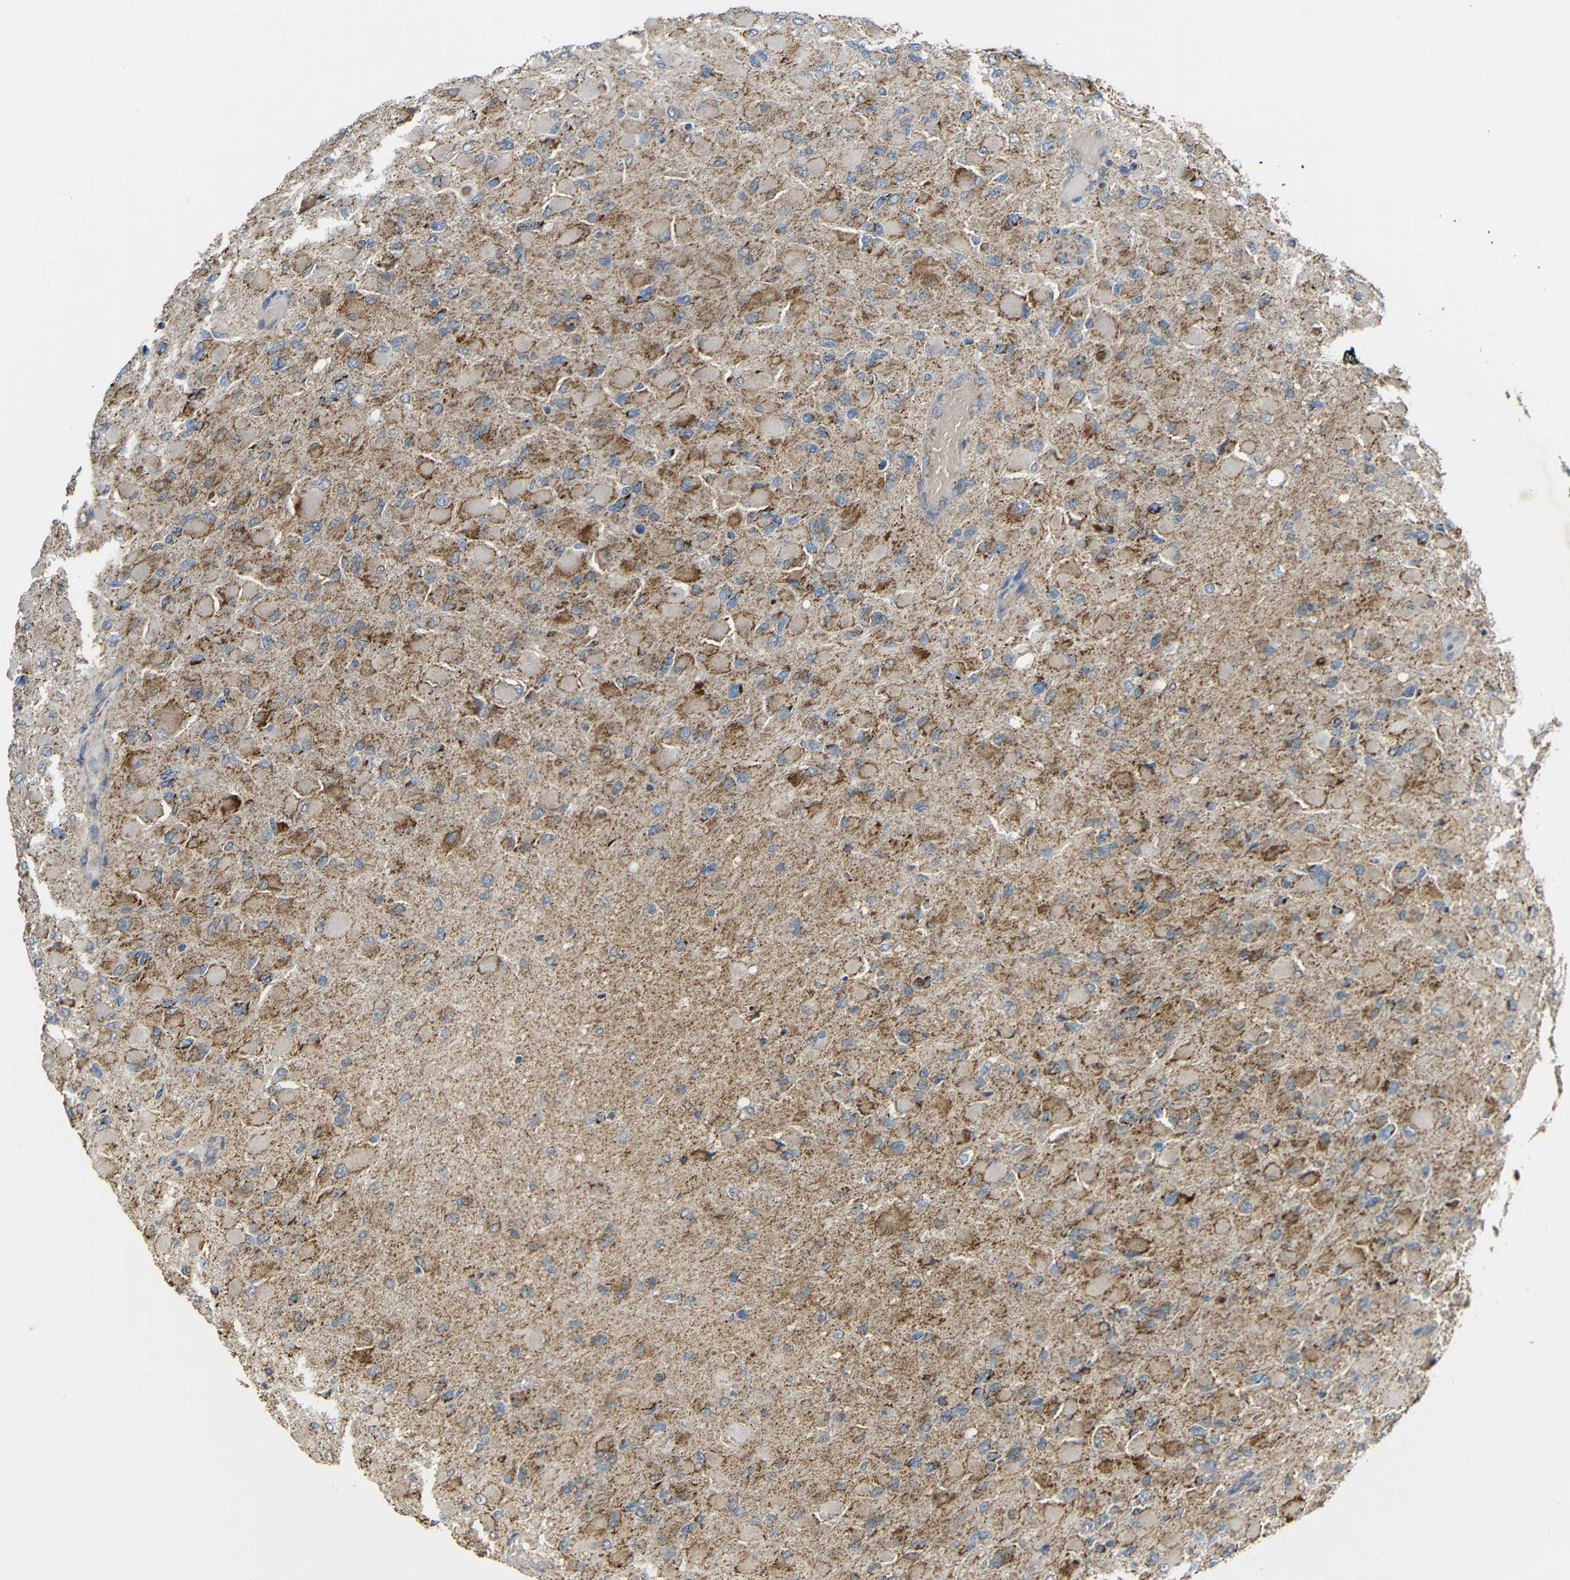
{"staining": {"intensity": "moderate", "quantity": ">75%", "location": "cytoplasmic/membranous"}, "tissue": "glioma", "cell_type": "Tumor cells", "image_type": "cancer", "snomed": [{"axis": "morphology", "description": "Glioma, malignant, High grade"}, {"axis": "topography", "description": "Cerebral cortex"}], "caption": "Glioma stained with IHC reveals moderate cytoplasmic/membranous positivity in approximately >75% of tumor cells.", "gene": "NR3C2", "patient": {"sex": "female", "age": 36}}